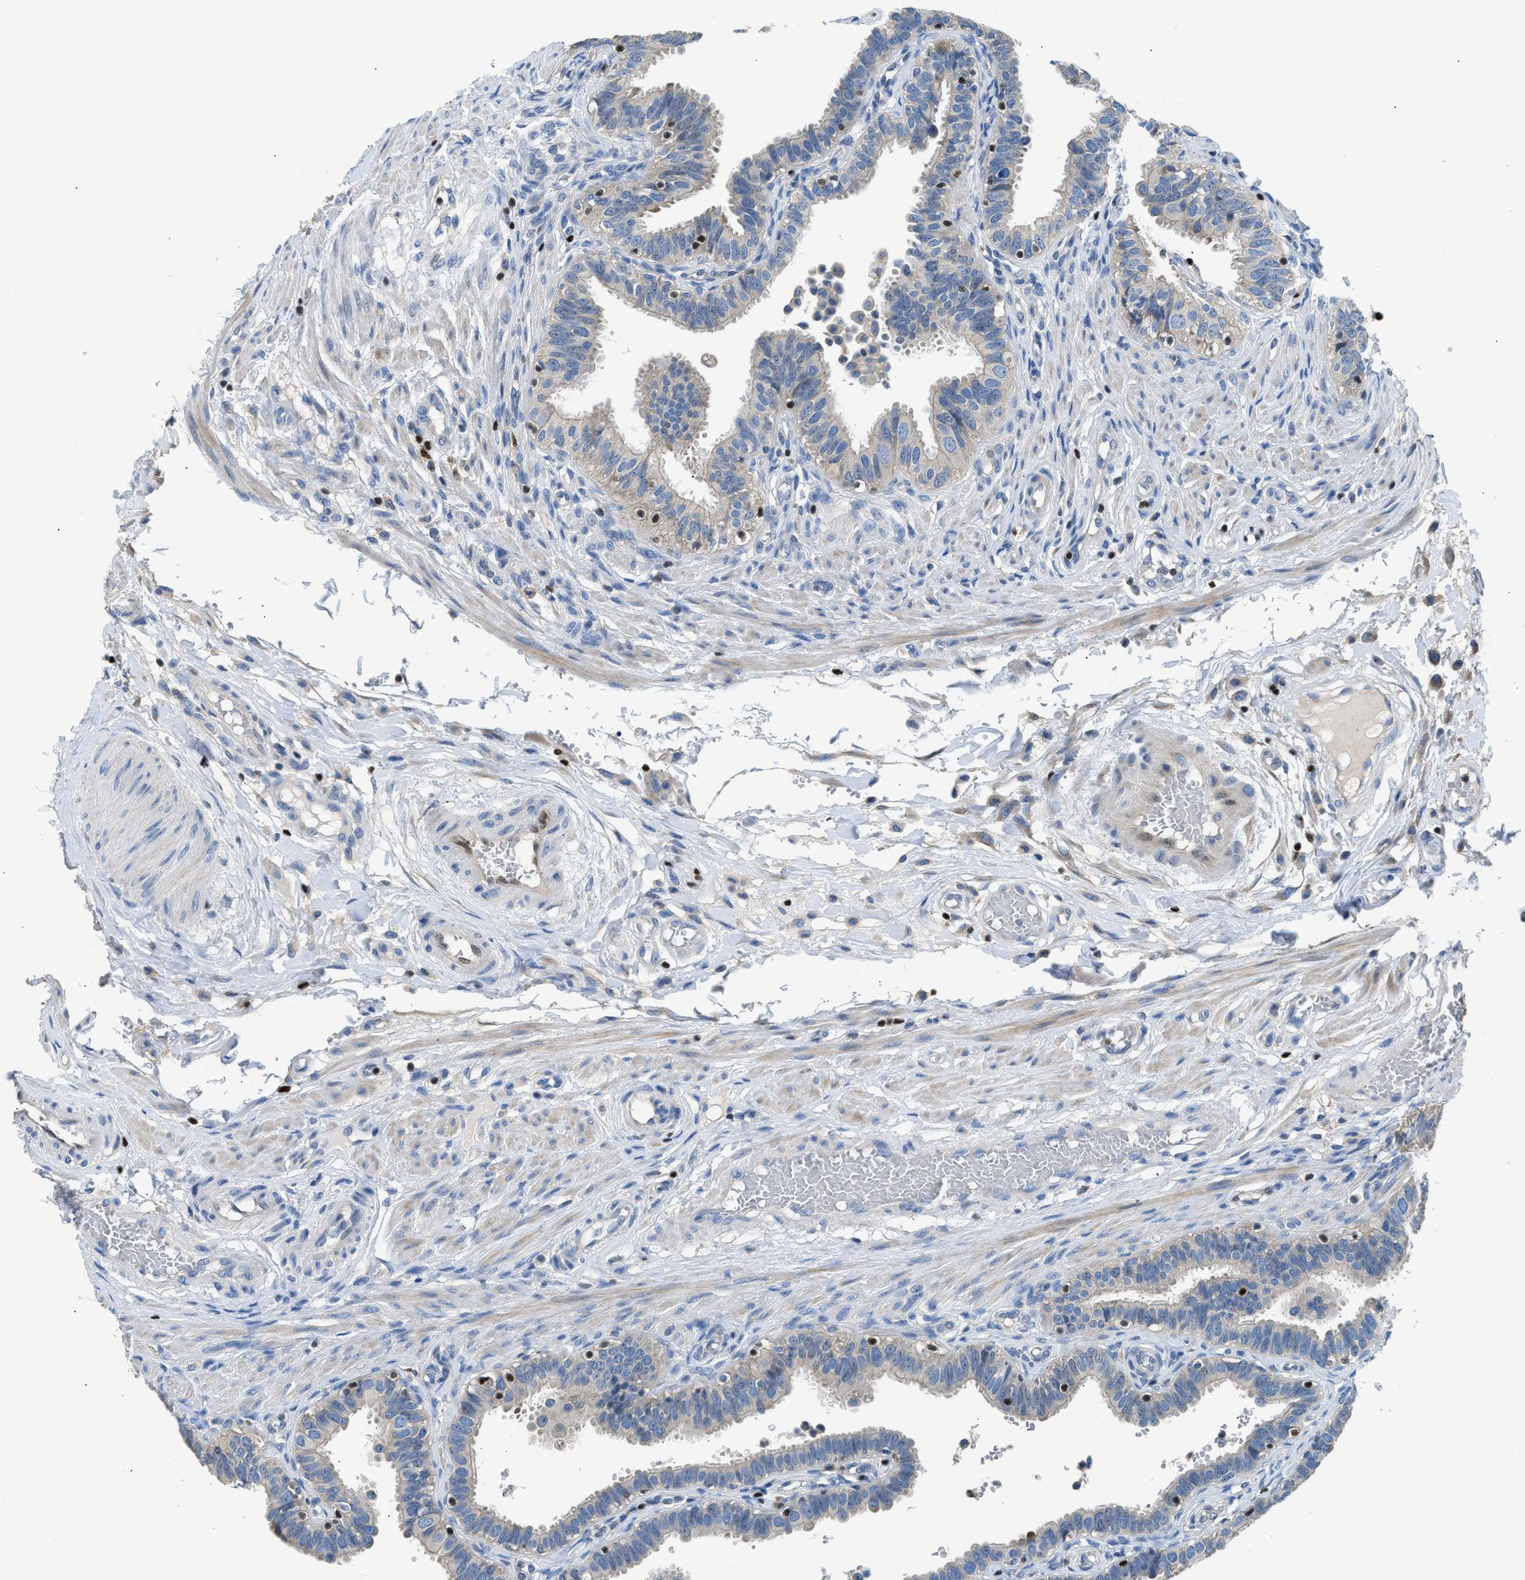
{"staining": {"intensity": "weak", "quantity": "<25%", "location": "cytoplasmic/membranous"}, "tissue": "fallopian tube", "cell_type": "Glandular cells", "image_type": "normal", "snomed": [{"axis": "morphology", "description": "Normal tissue, NOS"}, {"axis": "topography", "description": "Fallopian tube"}, {"axis": "topography", "description": "Placenta"}], "caption": "Normal fallopian tube was stained to show a protein in brown. There is no significant staining in glandular cells.", "gene": "TOX", "patient": {"sex": "female", "age": 34}}